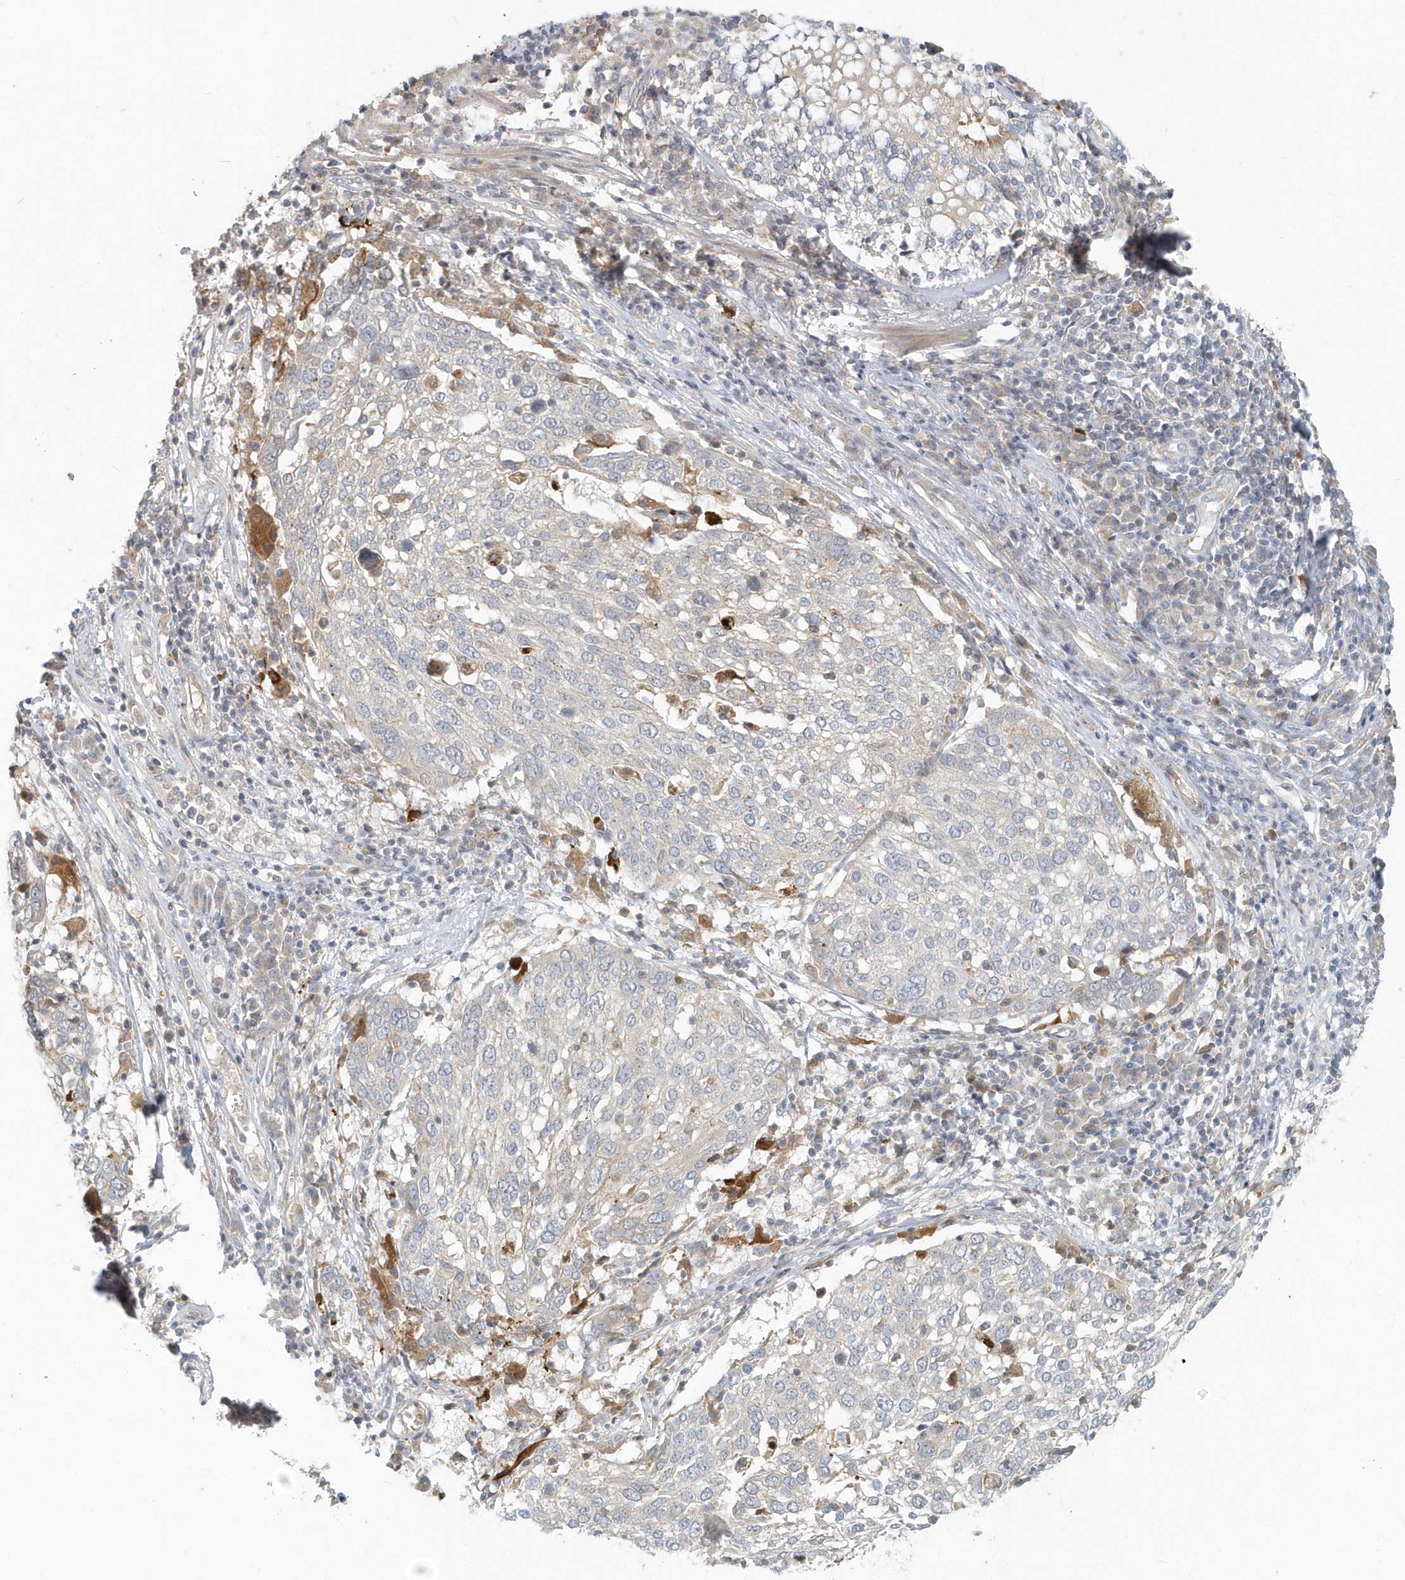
{"staining": {"intensity": "negative", "quantity": "none", "location": "none"}, "tissue": "lung cancer", "cell_type": "Tumor cells", "image_type": "cancer", "snomed": [{"axis": "morphology", "description": "Squamous cell carcinoma, NOS"}, {"axis": "topography", "description": "Lung"}], "caption": "IHC histopathology image of lung cancer (squamous cell carcinoma) stained for a protein (brown), which shows no expression in tumor cells. (IHC, brightfield microscopy, high magnification).", "gene": "NAPB", "patient": {"sex": "male", "age": 65}}